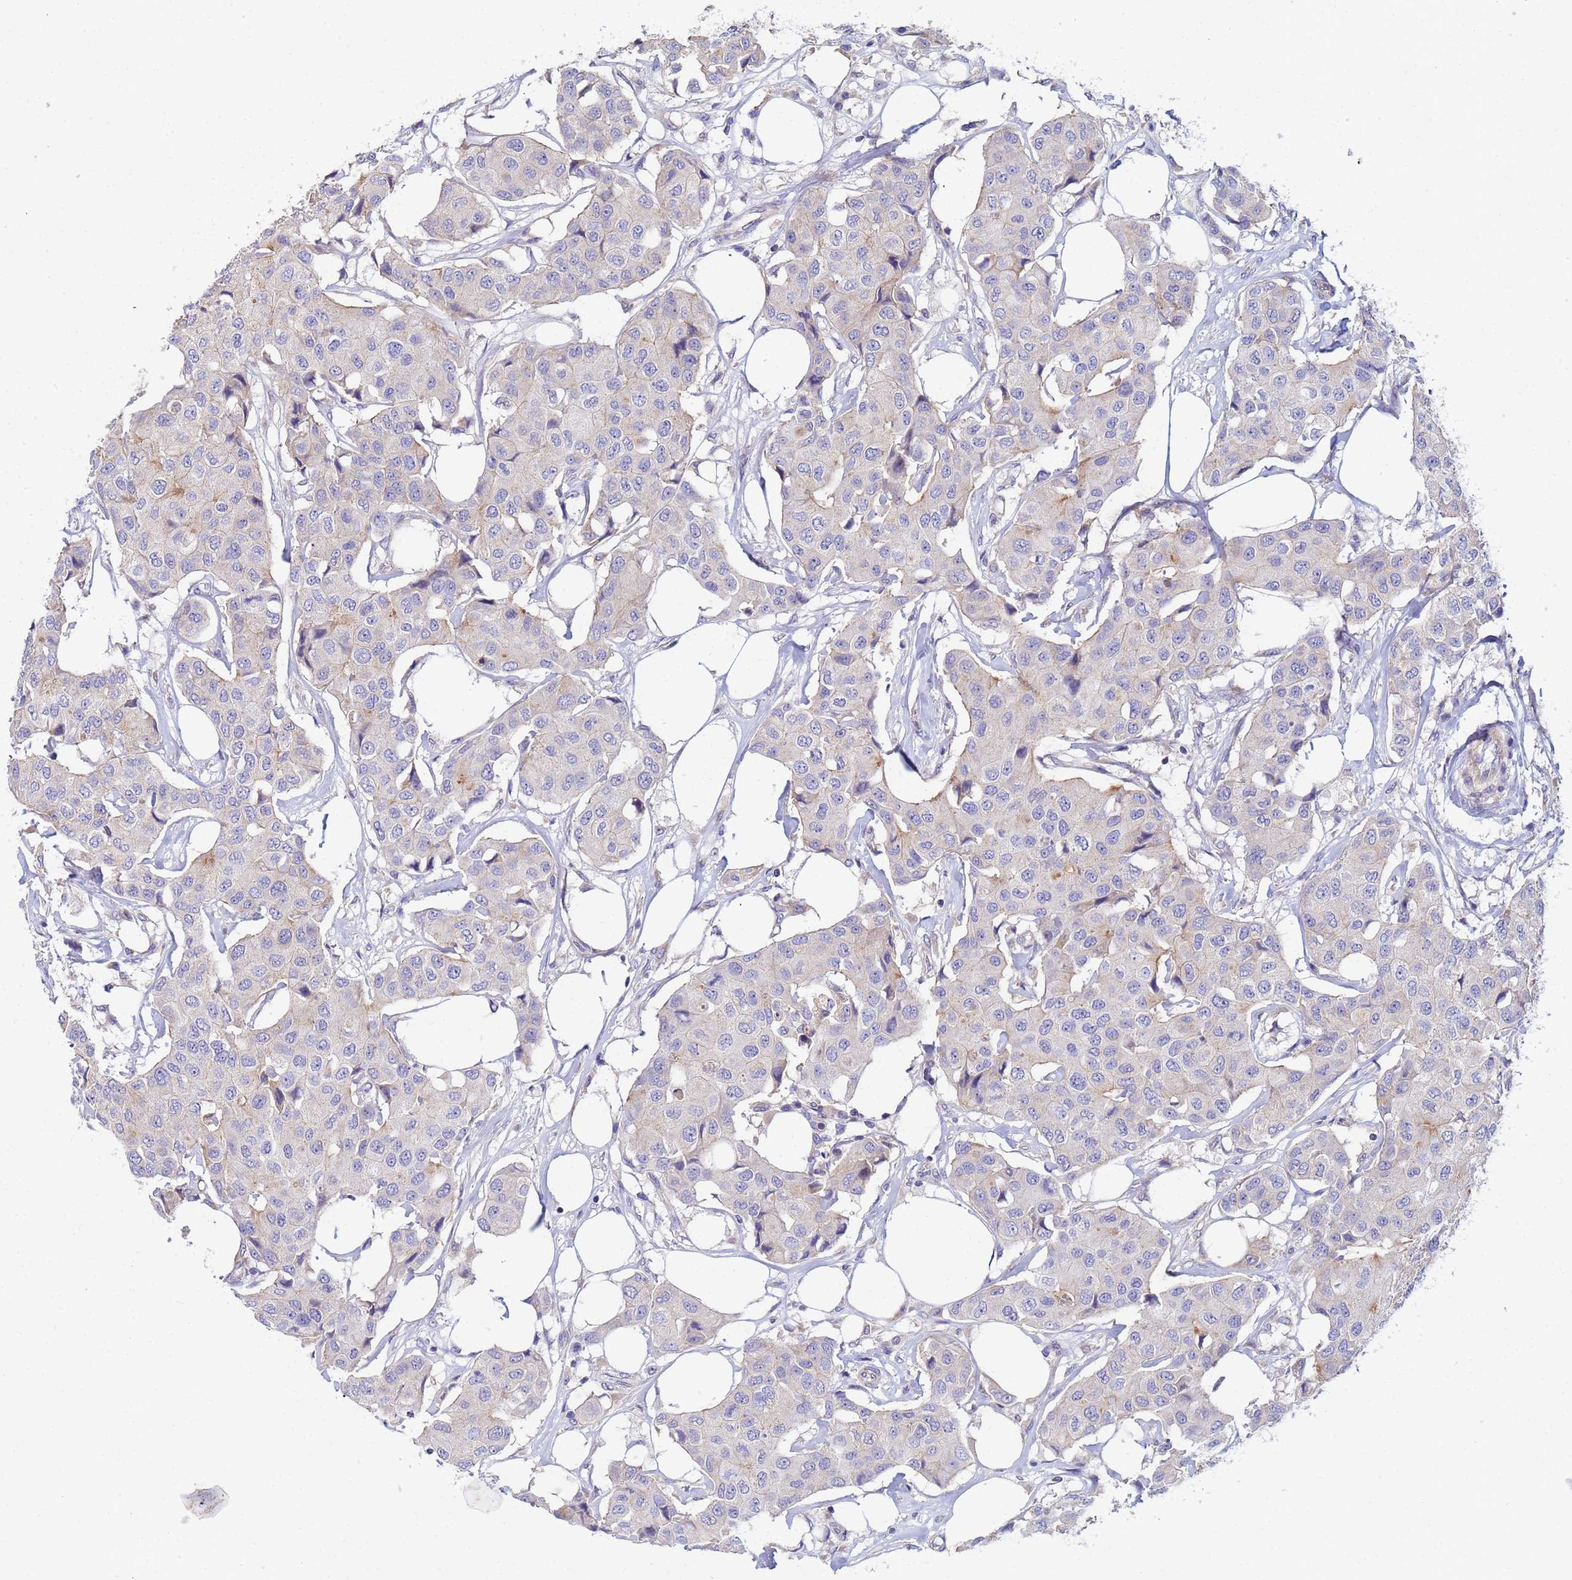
{"staining": {"intensity": "negative", "quantity": "none", "location": "none"}, "tissue": "breast cancer", "cell_type": "Tumor cells", "image_type": "cancer", "snomed": [{"axis": "morphology", "description": "Duct carcinoma"}, {"axis": "topography", "description": "Breast"}], "caption": "DAB immunohistochemical staining of human breast cancer exhibits no significant expression in tumor cells.", "gene": "CDC34", "patient": {"sex": "female", "age": 80}}